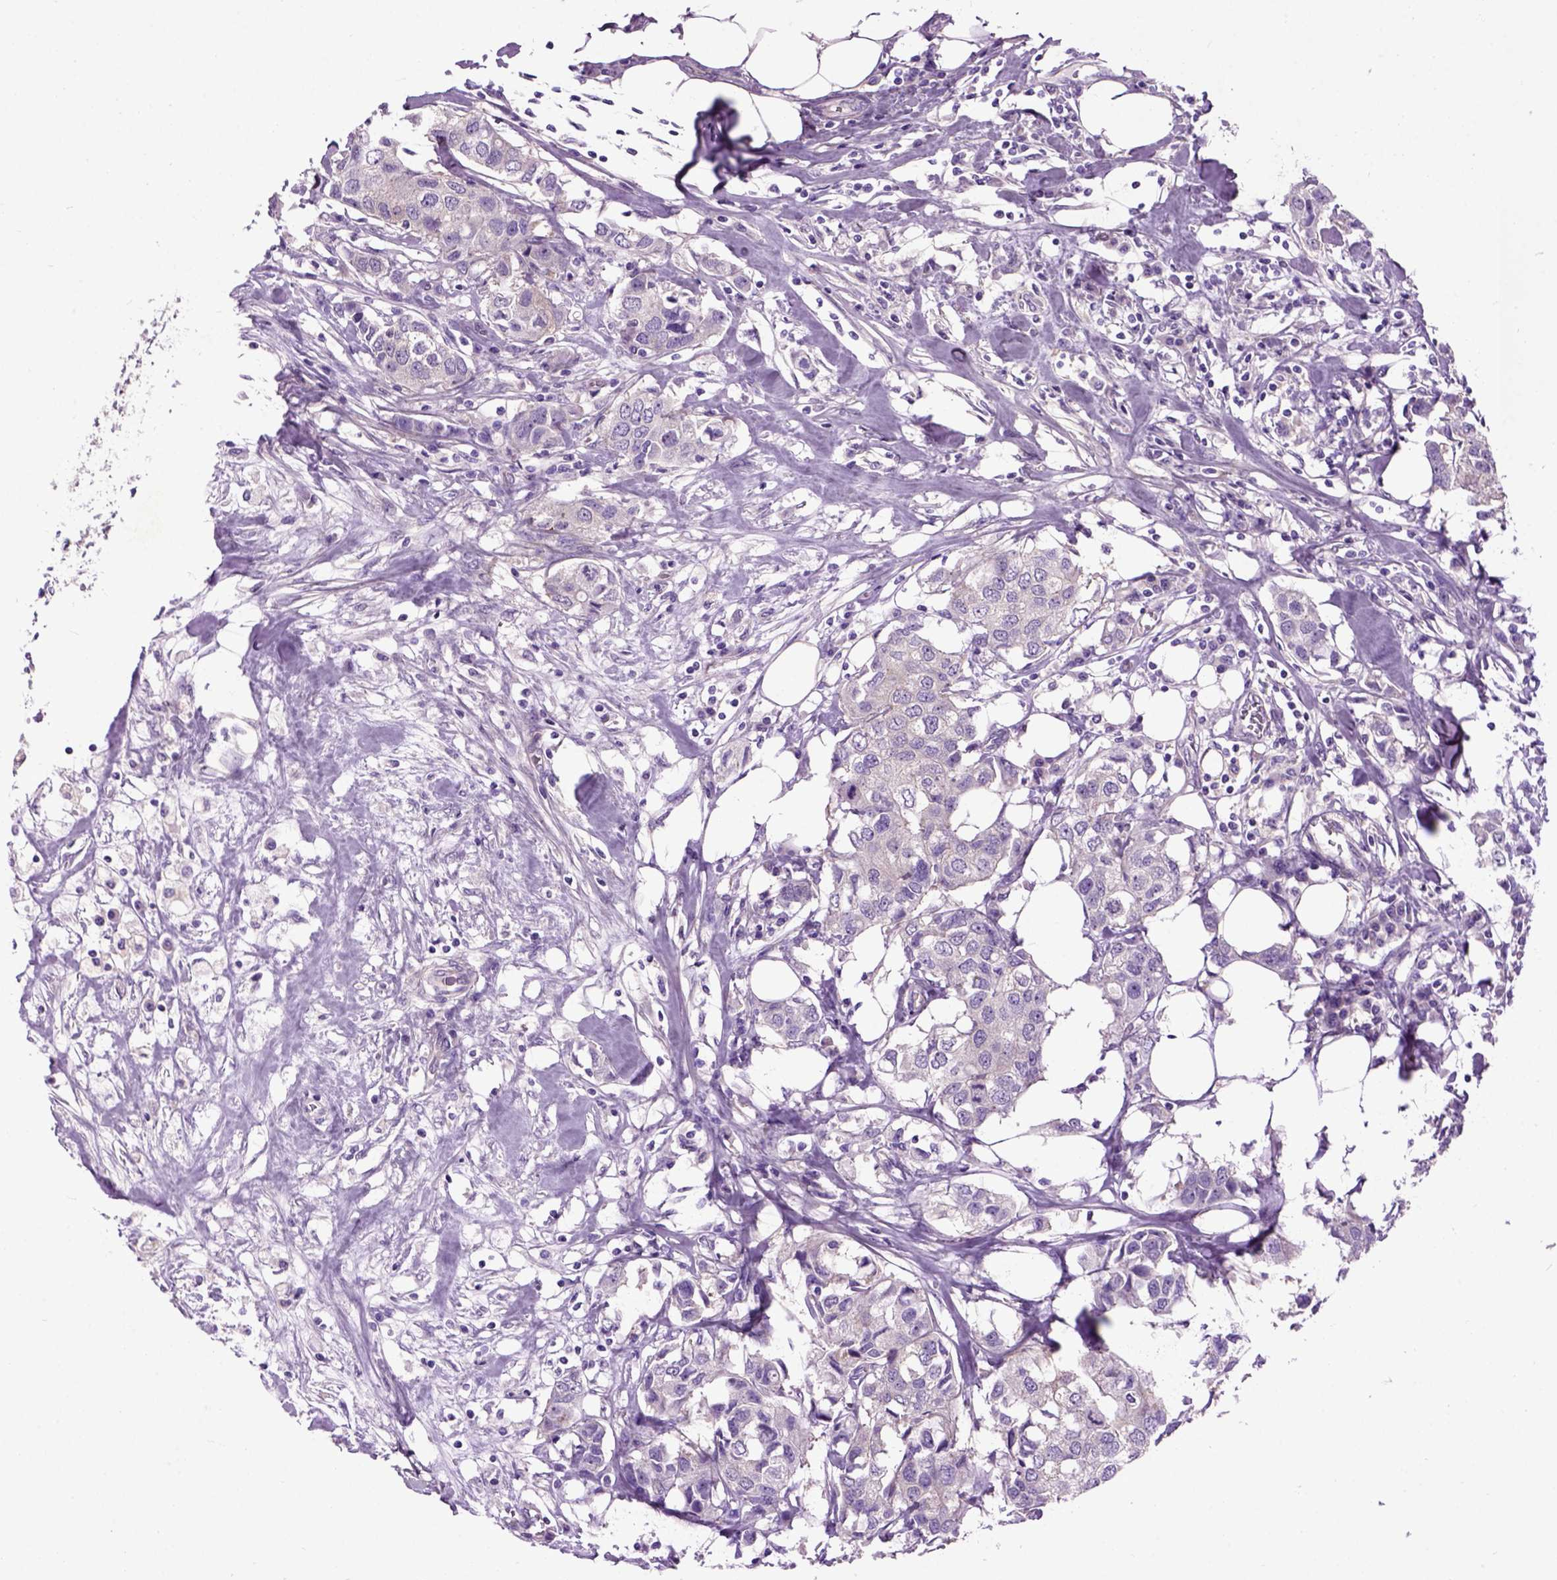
{"staining": {"intensity": "negative", "quantity": "none", "location": "none"}, "tissue": "breast cancer", "cell_type": "Tumor cells", "image_type": "cancer", "snomed": [{"axis": "morphology", "description": "Duct carcinoma"}, {"axis": "topography", "description": "Breast"}], "caption": "Human breast cancer (infiltrating ductal carcinoma) stained for a protein using IHC demonstrates no staining in tumor cells.", "gene": "MAPT", "patient": {"sex": "female", "age": 80}}